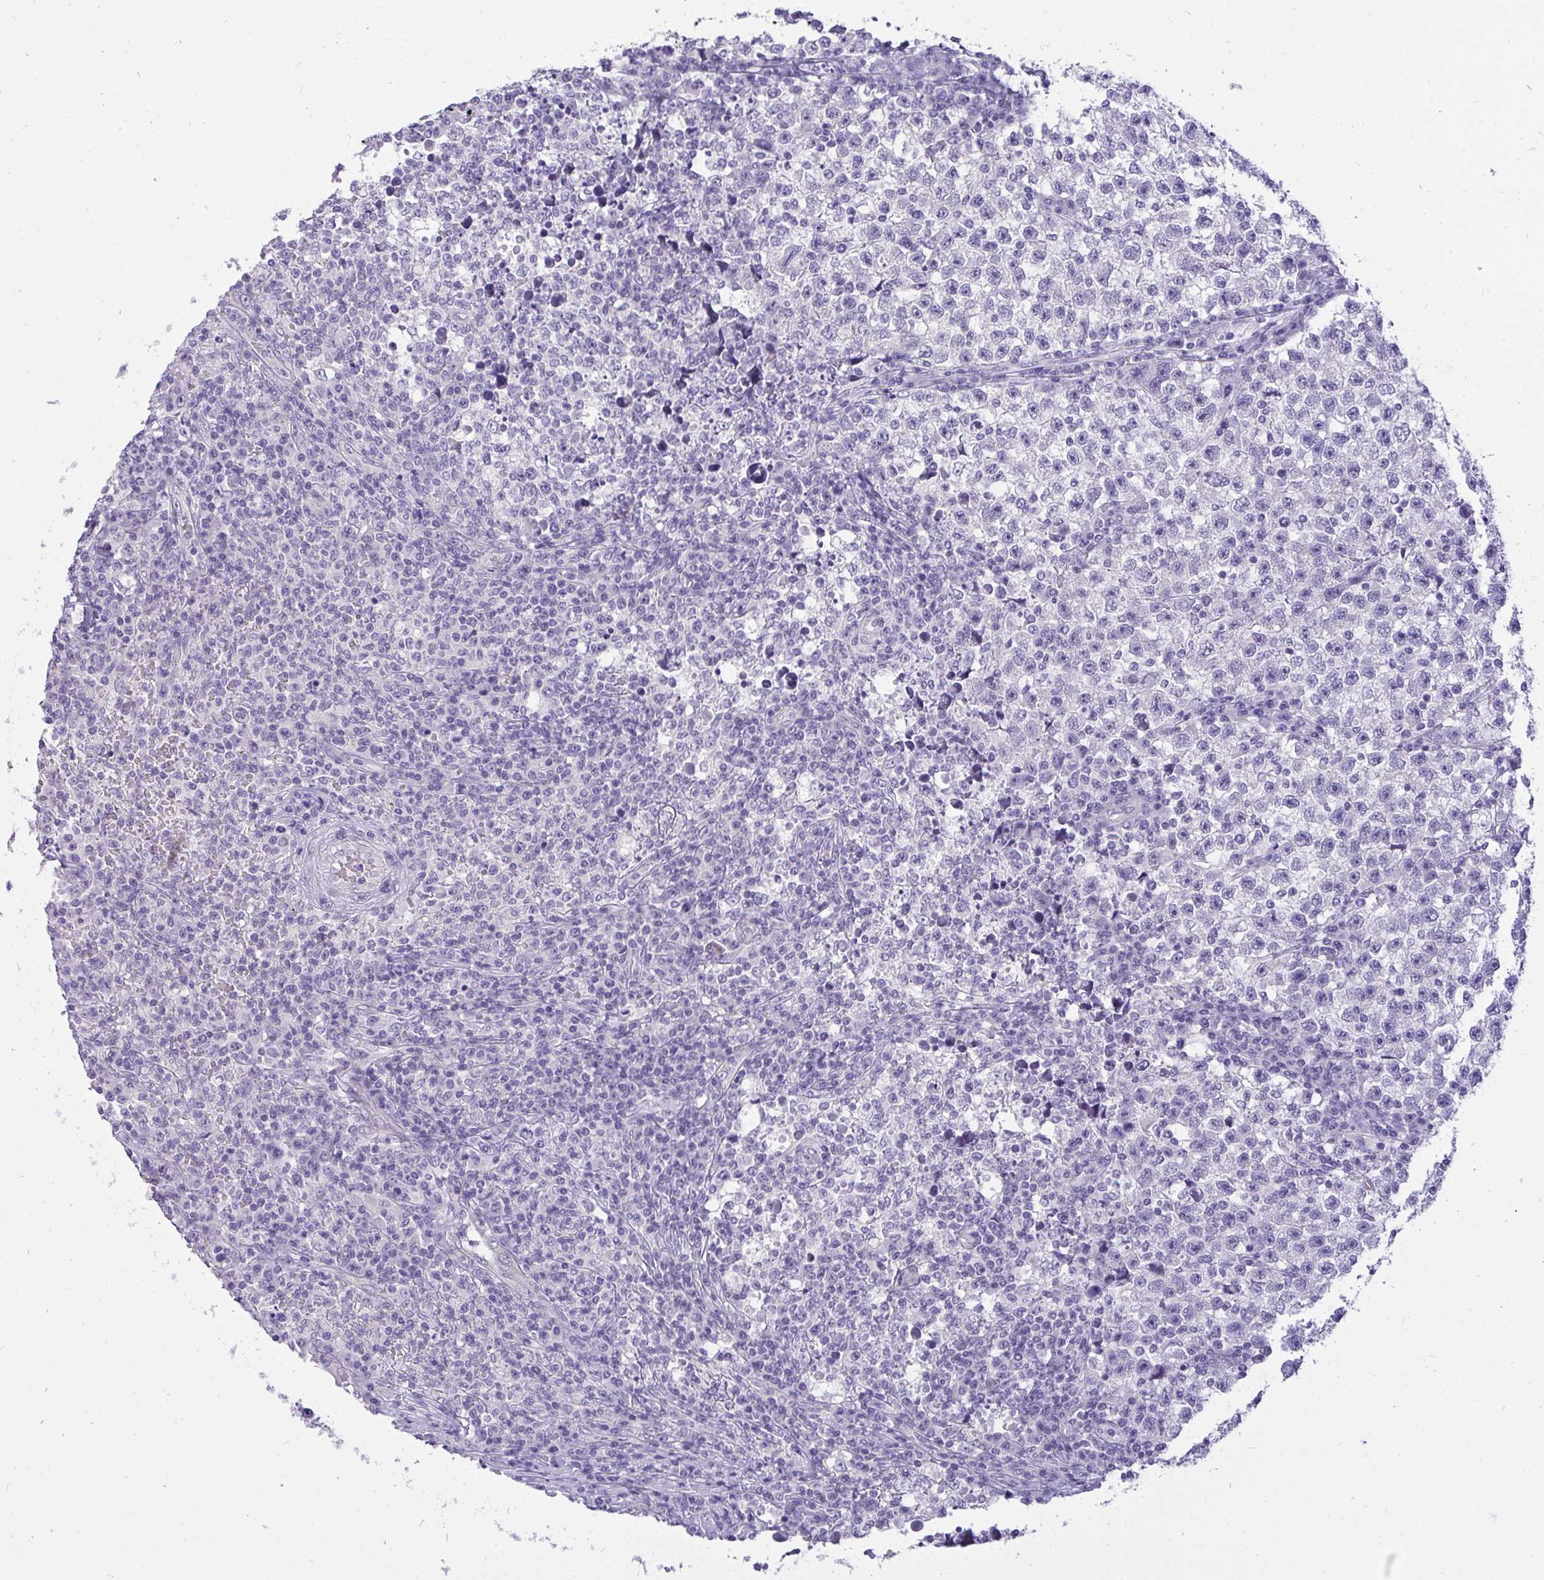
{"staining": {"intensity": "negative", "quantity": "none", "location": "none"}, "tissue": "testis cancer", "cell_type": "Tumor cells", "image_type": "cancer", "snomed": [{"axis": "morphology", "description": "Seminoma, NOS"}, {"axis": "topography", "description": "Testis"}], "caption": "Micrograph shows no significant protein positivity in tumor cells of testis cancer (seminoma).", "gene": "VGLL3", "patient": {"sex": "male", "age": 22}}